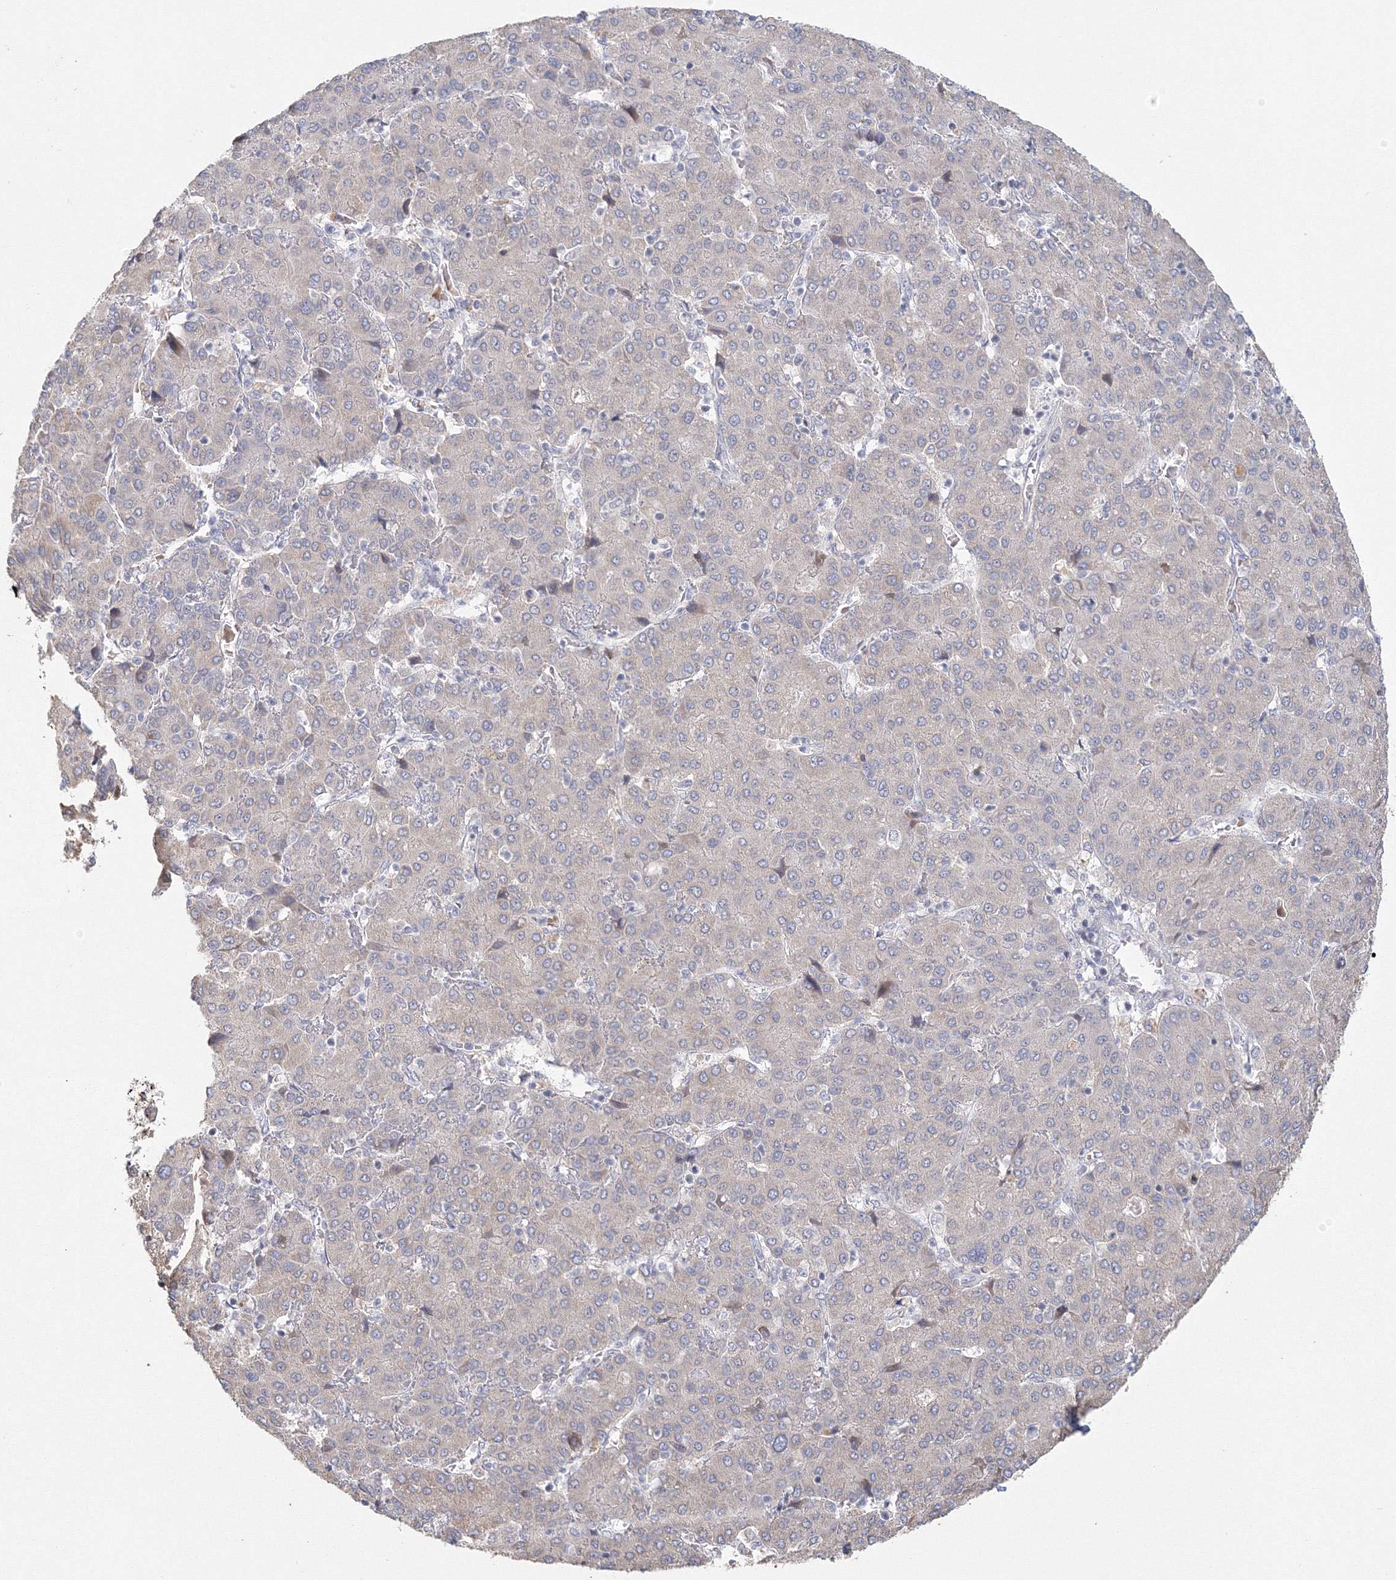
{"staining": {"intensity": "negative", "quantity": "none", "location": "none"}, "tissue": "liver cancer", "cell_type": "Tumor cells", "image_type": "cancer", "snomed": [{"axis": "morphology", "description": "Carcinoma, Hepatocellular, NOS"}, {"axis": "topography", "description": "Liver"}], "caption": "Immunohistochemistry photomicrograph of neoplastic tissue: human hepatocellular carcinoma (liver) stained with DAB (3,3'-diaminobenzidine) exhibits no significant protein expression in tumor cells.", "gene": "TACC2", "patient": {"sex": "male", "age": 65}}